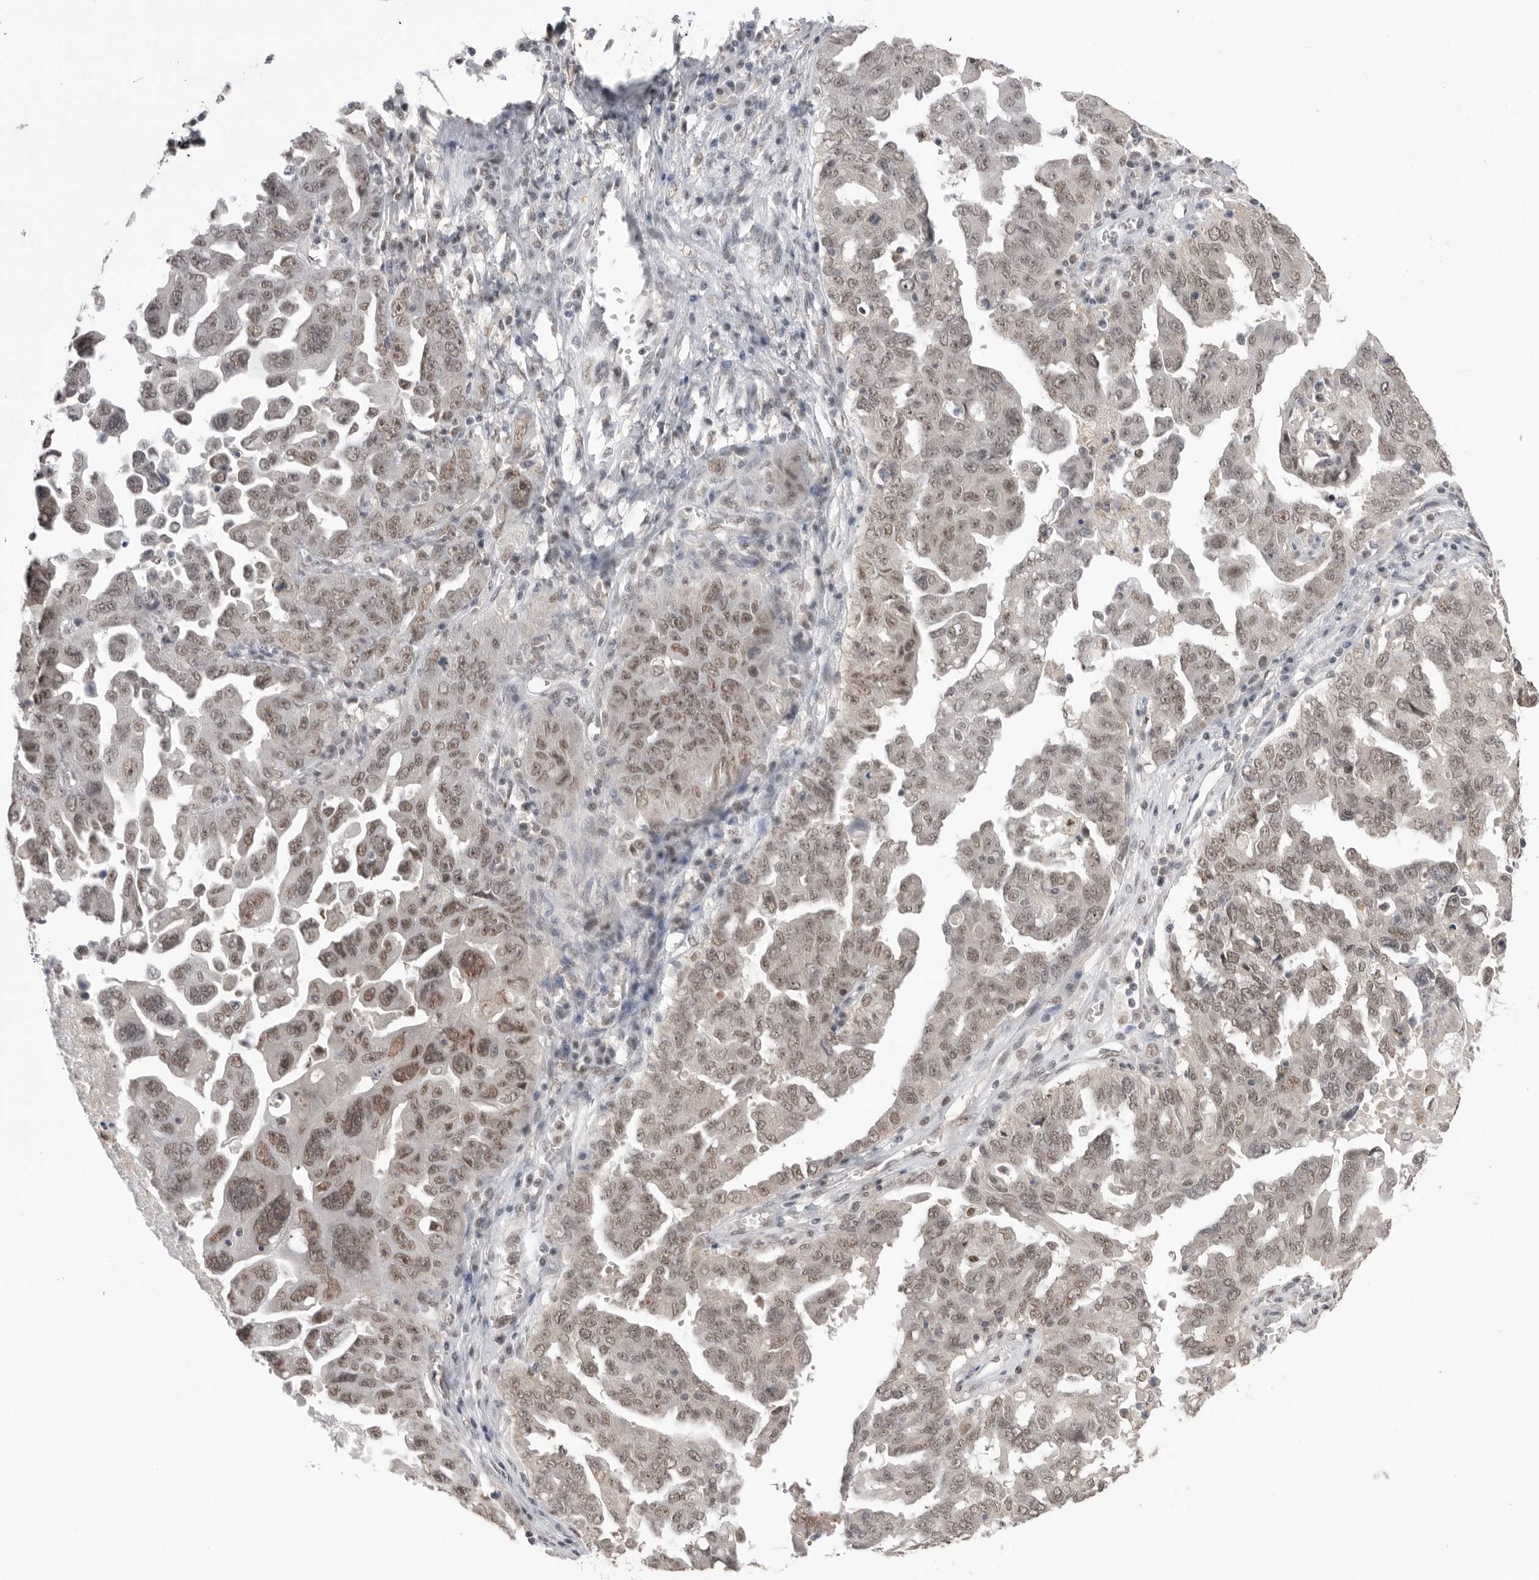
{"staining": {"intensity": "moderate", "quantity": "25%-75%", "location": "nuclear"}, "tissue": "ovarian cancer", "cell_type": "Tumor cells", "image_type": "cancer", "snomed": [{"axis": "morphology", "description": "Carcinoma, endometroid"}, {"axis": "topography", "description": "Ovary"}], "caption": "Immunohistochemistry of endometroid carcinoma (ovarian) displays medium levels of moderate nuclear staining in approximately 25%-75% of tumor cells. The protein of interest is stained brown, and the nuclei are stained in blue (DAB (3,3'-diaminobenzidine) IHC with brightfield microscopy, high magnification).", "gene": "BCLAF3", "patient": {"sex": "female", "age": 62}}